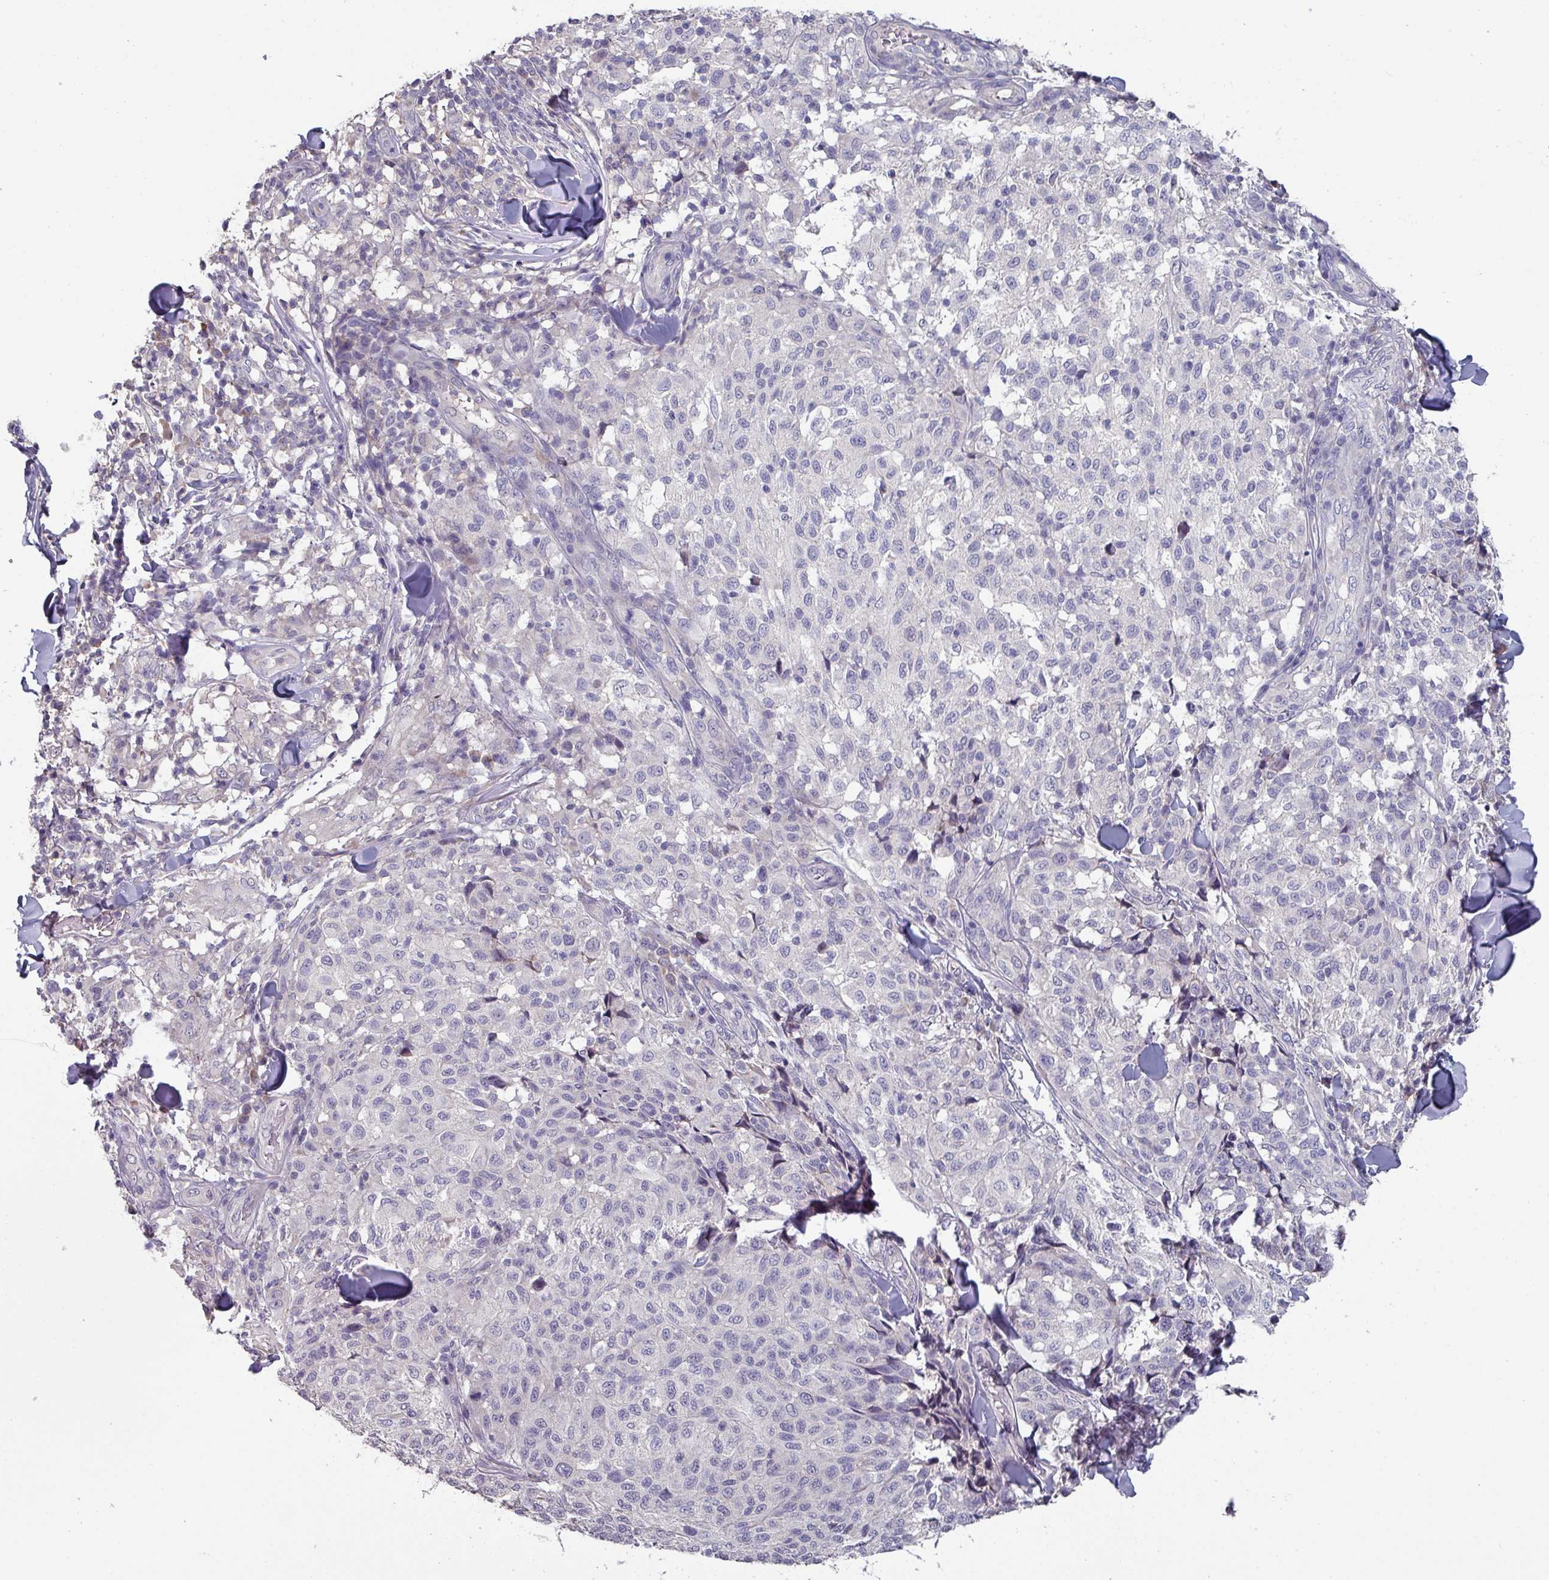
{"staining": {"intensity": "negative", "quantity": "none", "location": "none"}, "tissue": "melanoma", "cell_type": "Tumor cells", "image_type": "cancer", "snomed": [{"axis": "morphology", "description": "Malignant melanoma, NOS"}, {"axis": "topography", "description": "Skin"}], "caption": "Tumor cells show no significant expression in malignant melanoma. (DAB (3,3'-diaminobenzidine) IHC with hematoxylin counter stain).", "gene": "PRAMEF8", "patient": {"sex": "male", "age": 66}}